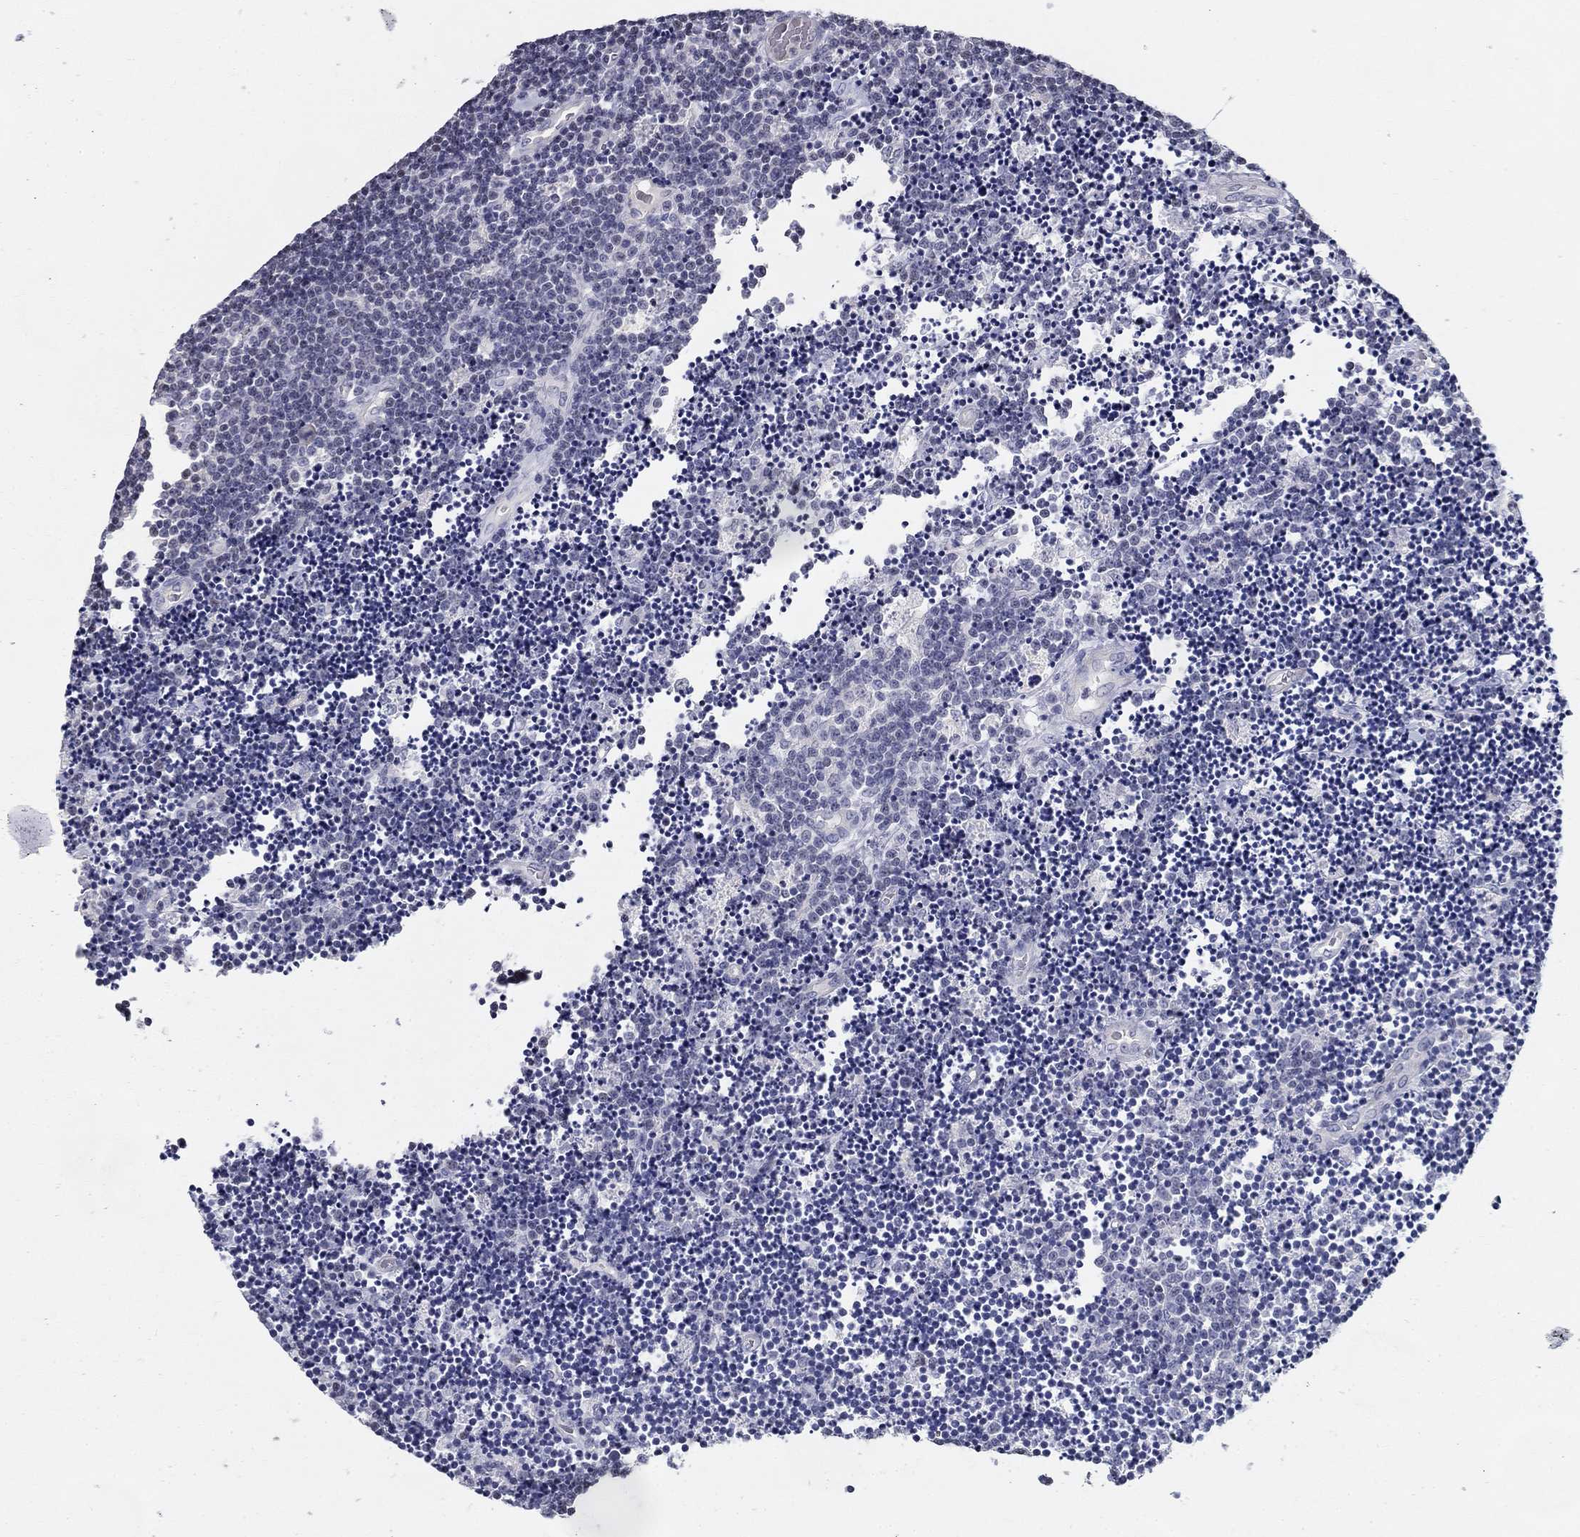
{"staining": {"intensity": "negative", "quantity": "none", "location": "none"}, "tissue": "lymphoma", "cell_type": "Tumor cells", "image_type": "cancer", "snomed": [{"axis": "morphology", "description": "Malignant lymphoma, non-Hodgkin's type, Low grade"}, {"axis": "topography", "description": "Brain"}], "caption": "A micrograph of human low-grade malignant lymphoma, non-Hodgkin's type is negative for staining in tumor cells. The staining is performed using DAB brown chromogen with nuclei counter-stained in using hematoxylin.", "gene": "GUCA1A", "patient": {"sex": "female", "age": 66}}